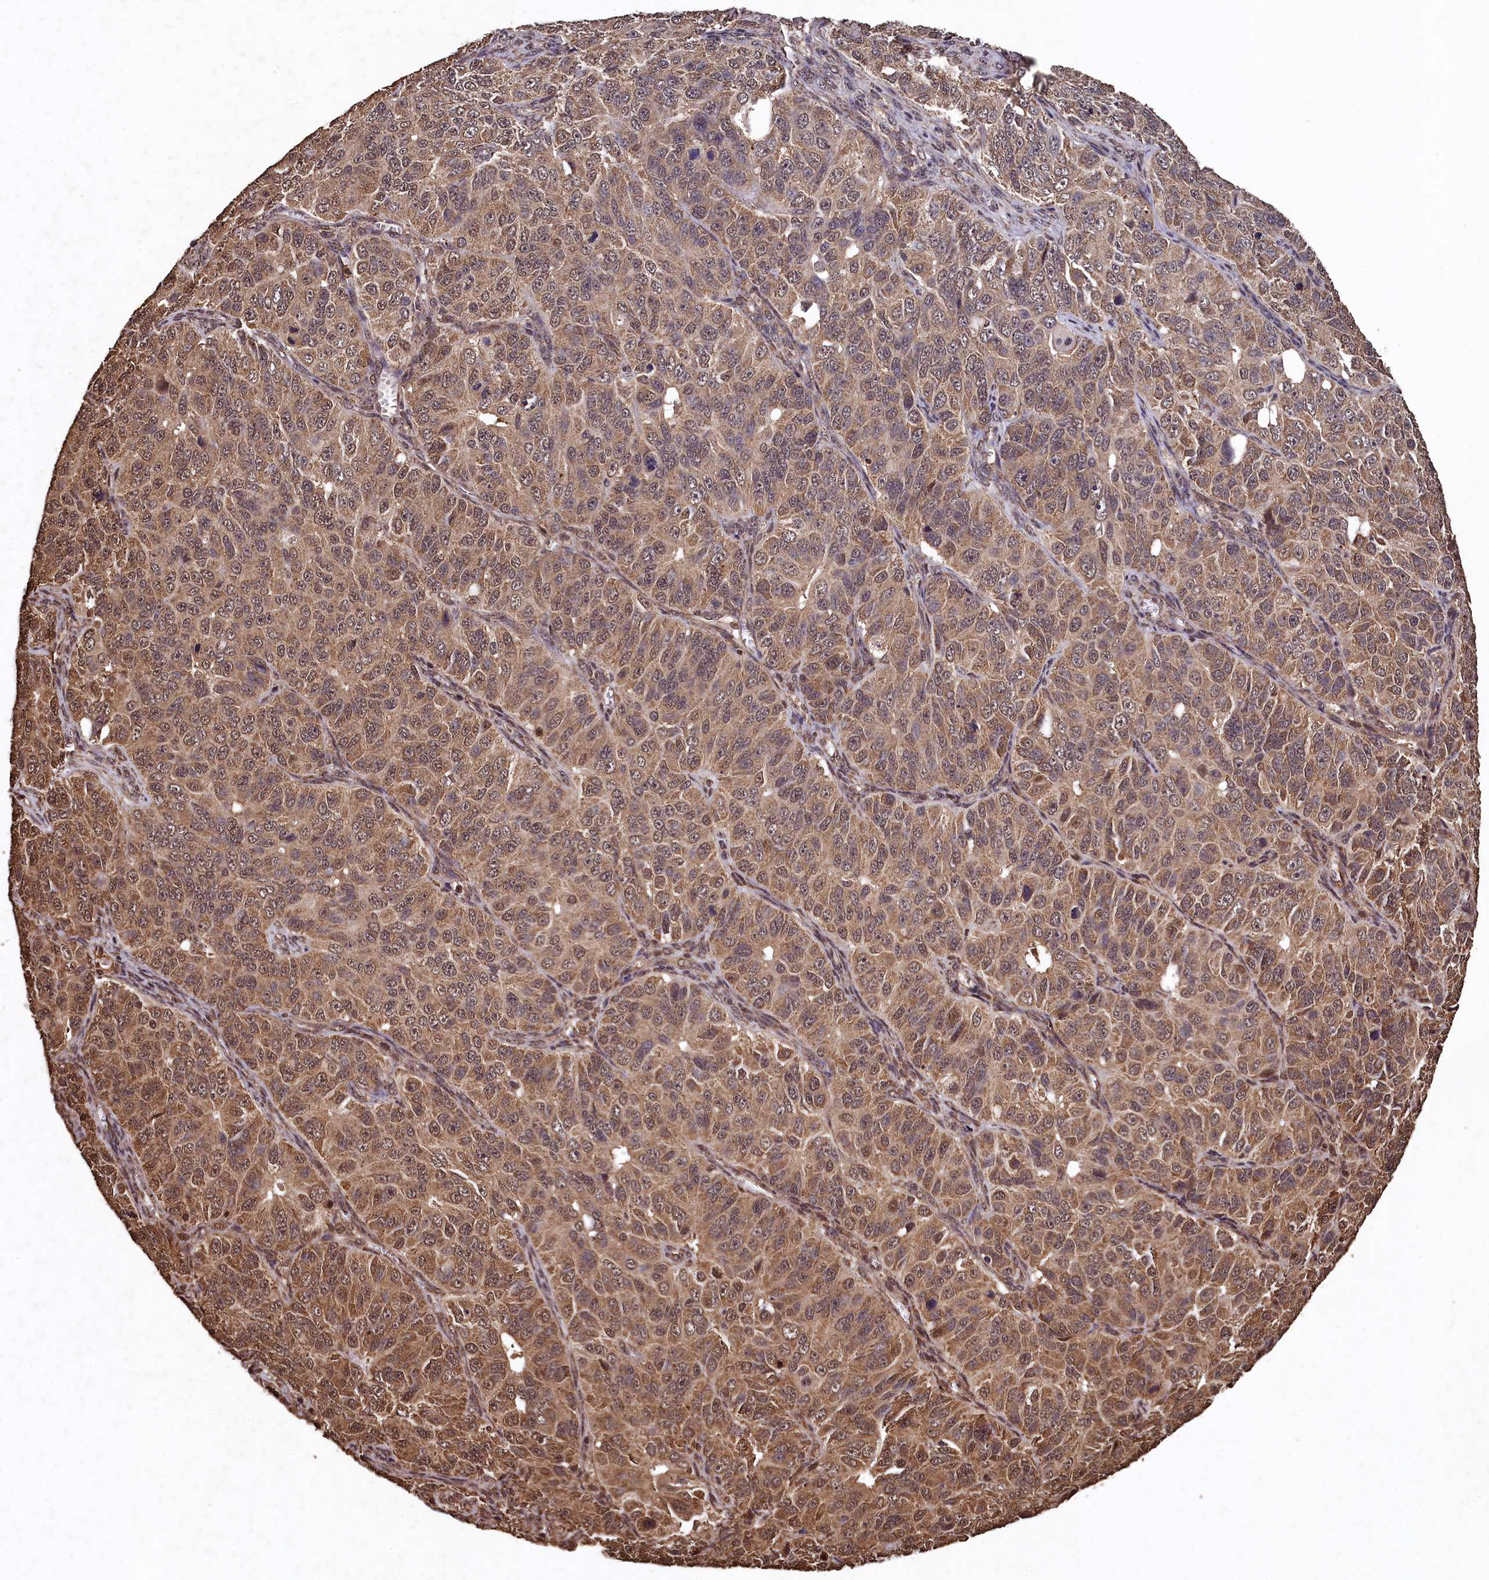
{"staining": {"intensity": "moderate", "quantity": ">75%", "location": "cytoplasmic/membranous,nuclear"}, "tissue": "ovarian cancer", "cell_type": "Tumor cells", "image_type": "cancer", "snomed": [{"axis": "morphology", "description": "Carcinoma, endometroid"}, {"axis": "topography", "description": "Ovary"}], "caption": "This histopathology image shows immunohistochemistry staining of ovarian cancer (endometroid carcinoma), with medium moderate cytoplasmic/membranous and nuclear expression in approximately >75% of tumor cells.", "gene": "CEP57L1", "patient": {"sex": "female", "age": 51}}